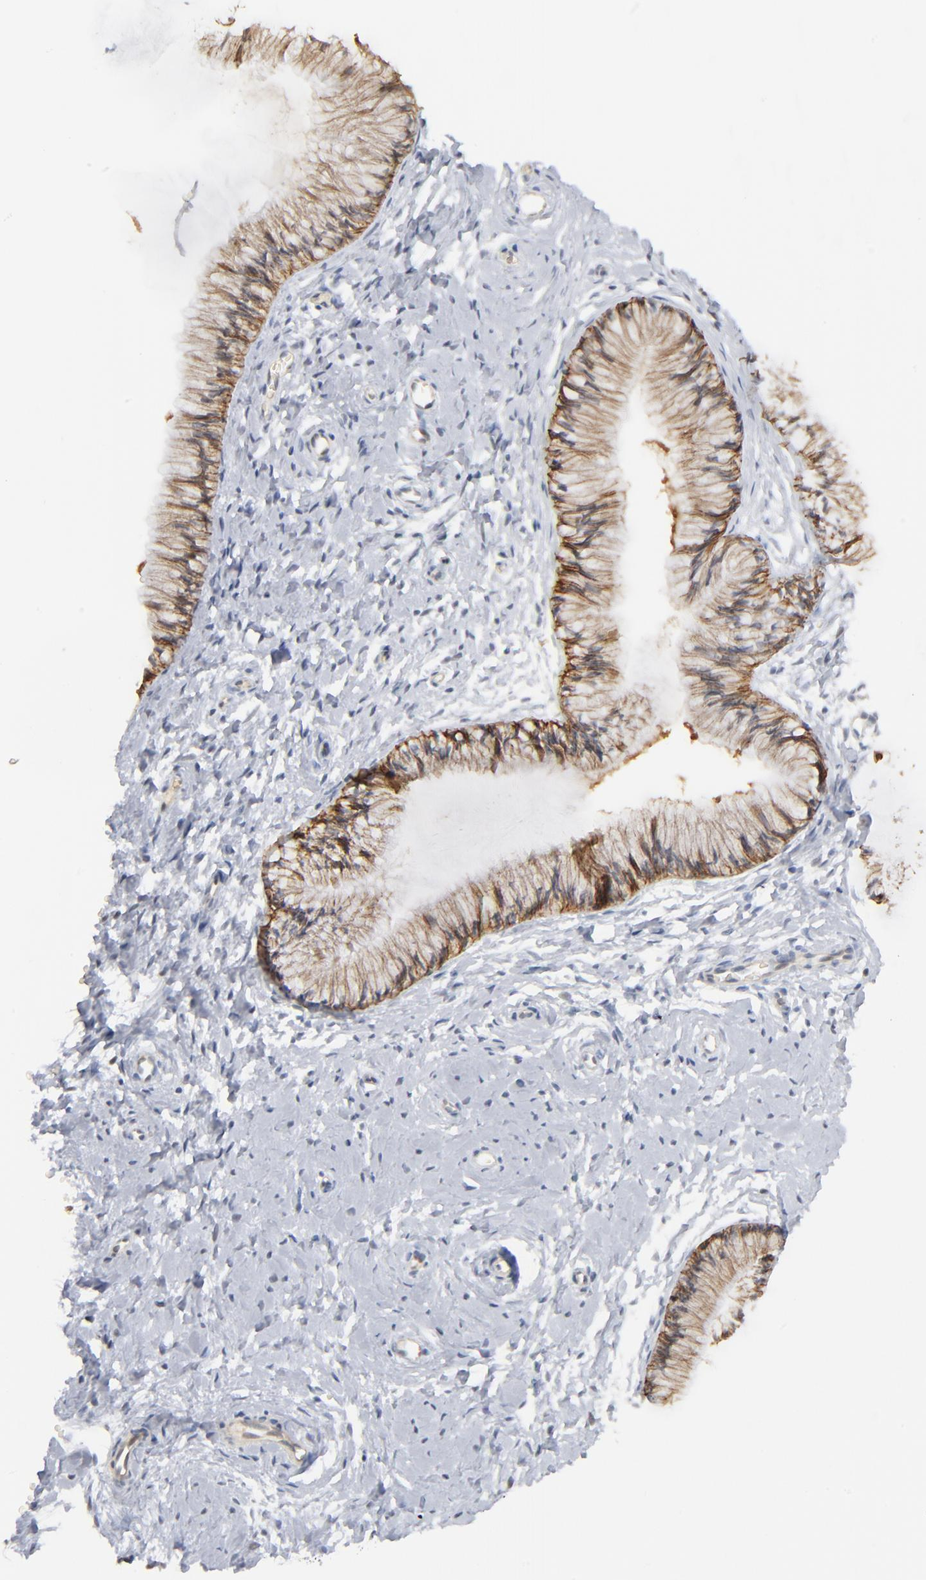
{"staining": {"intensity": "weak", "quantity": ">75%", "location": "cytoplasmic/membranous"}, "tissue": "cervix", "cell_type": "Glandular cells", "image_type": "normal", "snomed": [{"axis": "morphology", "description": "Normal tissue, NOS"}, {"axis": "topography", "description": "Cervix"}], "caption": "Immunohistochemistry of normal cervix shows low levels of weak cytoplasmic/membranous staining in approximately >75% of glandular cells.", "gene": "EPCAM", "patient": {"sex": "female", "age": 46}}